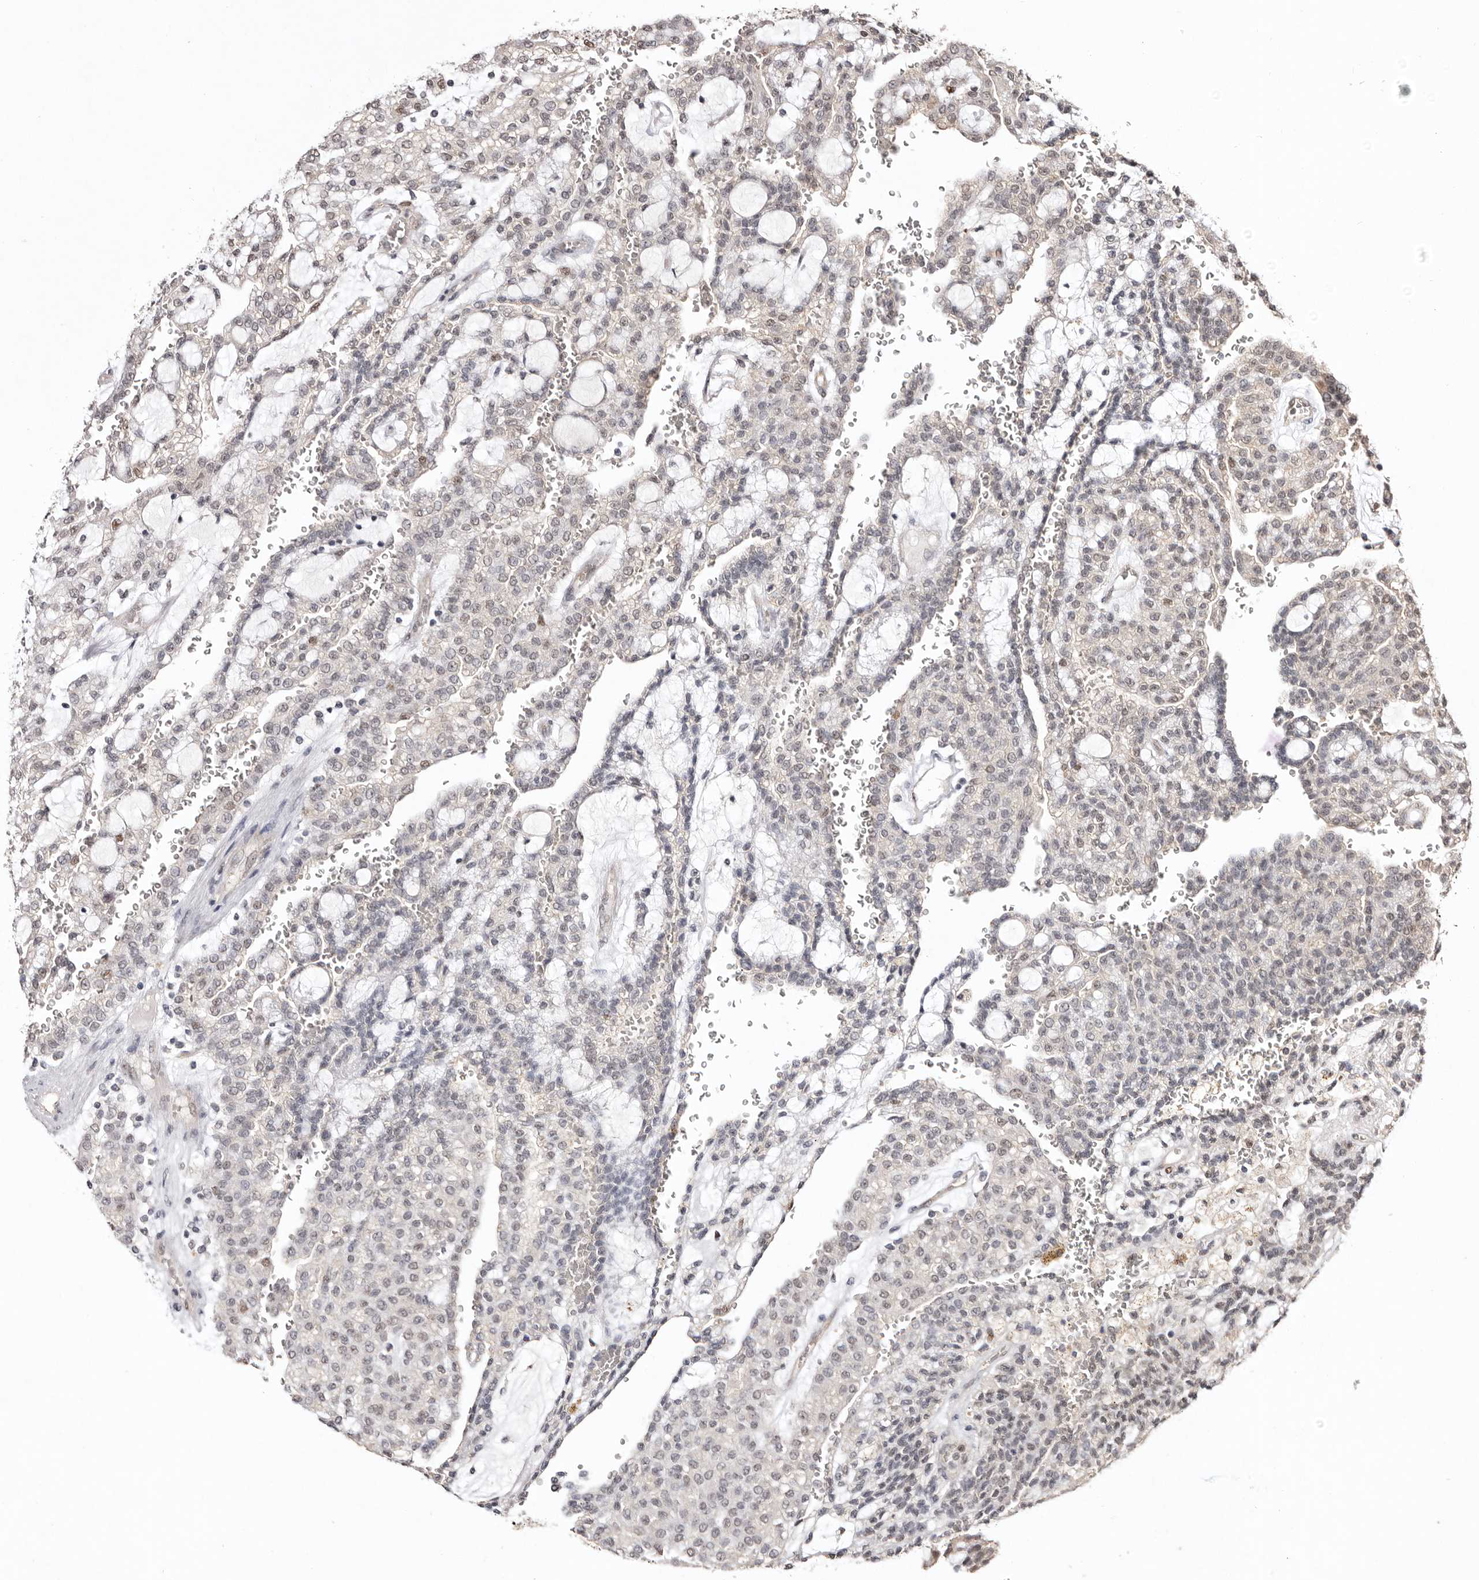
{"staining": {"intensity": "weak", "quantity": "<25%", "location": "nuclear"}, "tissue": "renal cancer", "cell_type": "Tumor cells", "image_type": "cancer", "snomed": [{"axis": "morphology", "description": "Adenocarcinoma, NOS"}, {"axis": "topography", "description": "Kidney"}], "caption": "This is a image of immunohistochemistry (IHC) staining of renal adenocarcinoma, which shows no positivity in tumor cells.", "gene": "NOTCH1", "patient": {"sex": "male", "age": 63}}